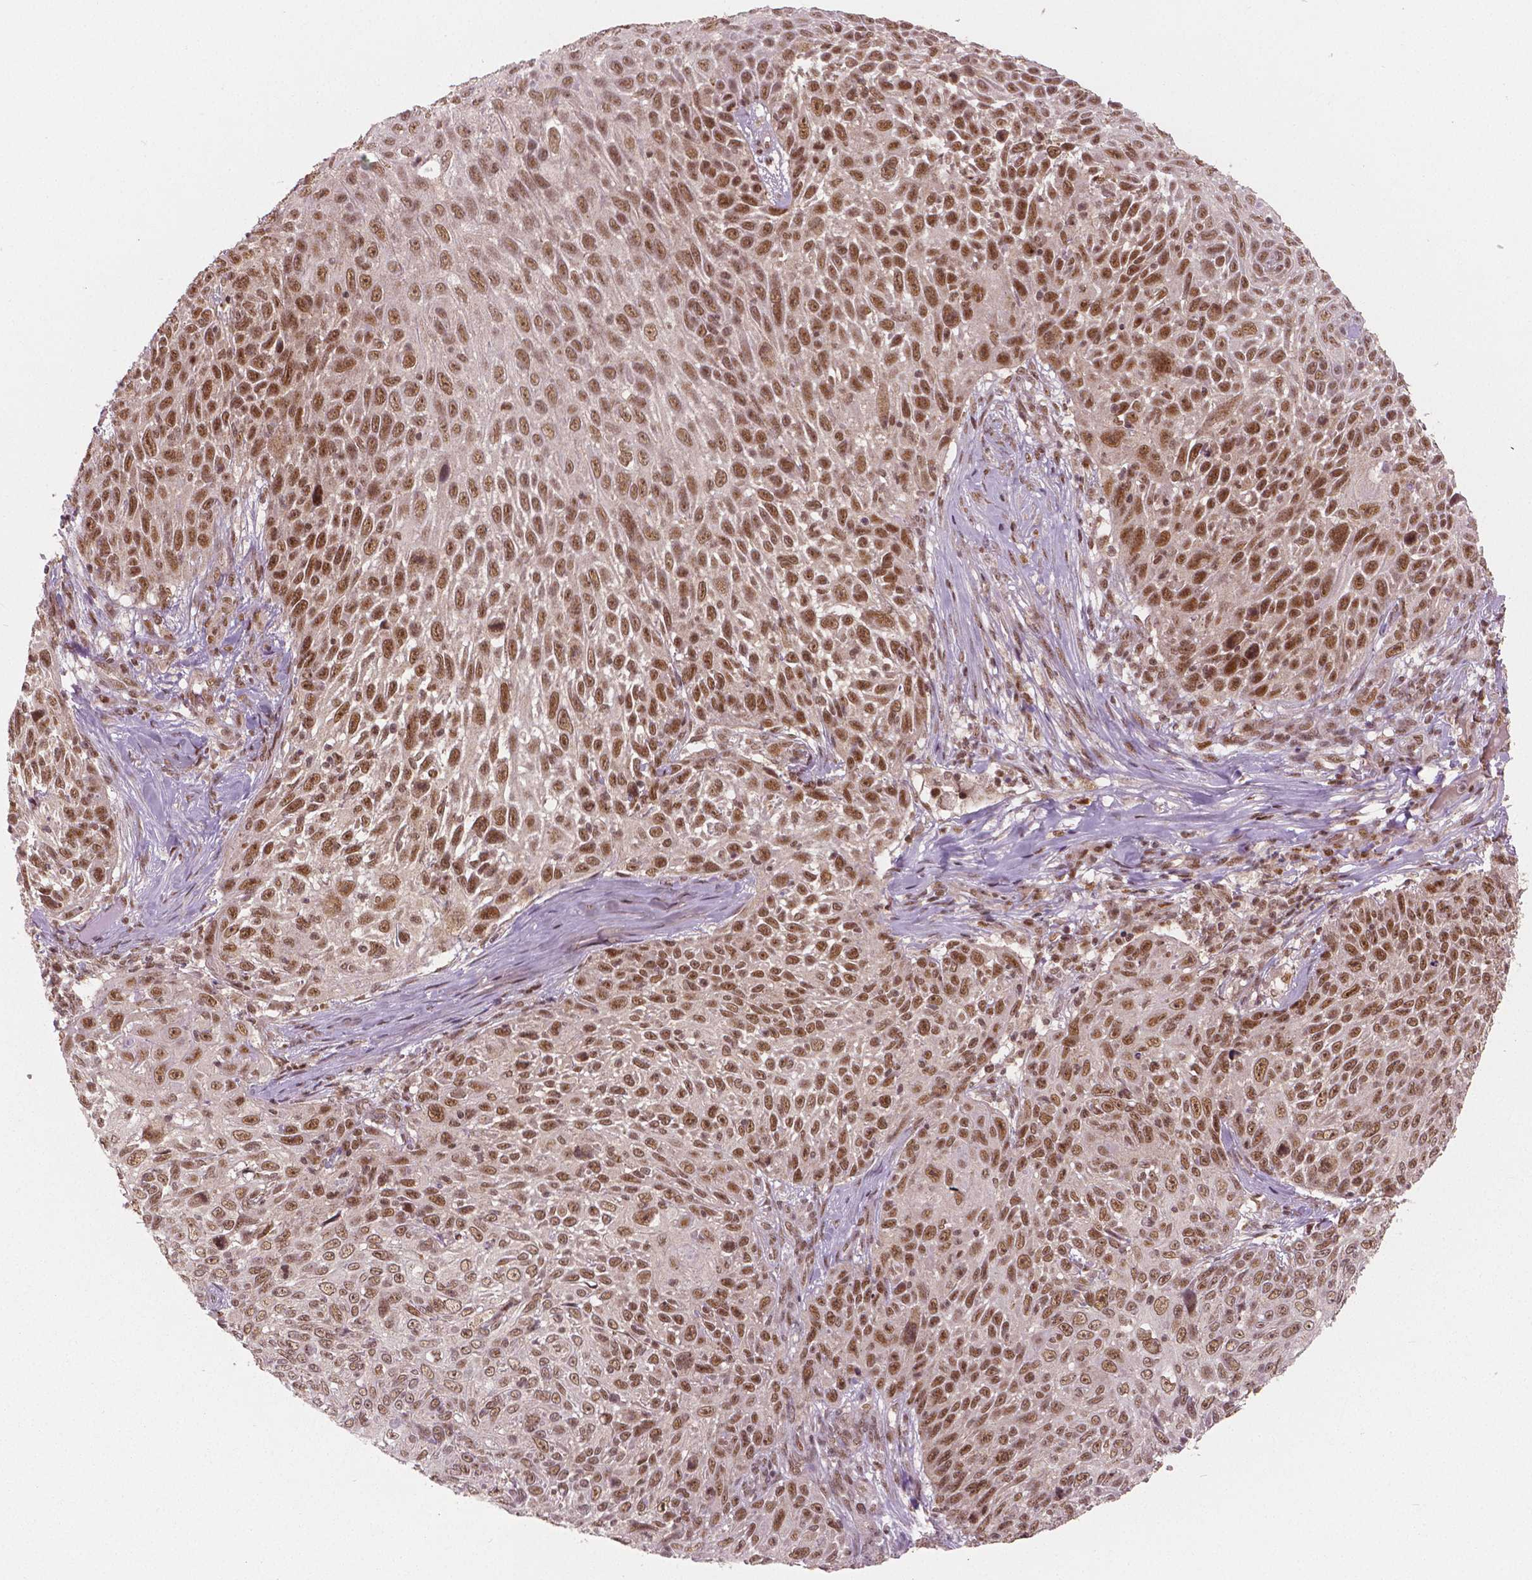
{"staining": {"intensity": "moderate", "quantity": ">75%", "location": "nuclear"}, "tissue": "skin cancer", "cell_type": "Tumor cells", "image_type": "cancer", "snomed": [{"axis": "morphology", "description": "Squamous cell carcinoma, NOS"}, {"axis": "topography", "description": "Skin"}], "caption": "This is a photomicrograph of immunohistochemistry staining of squamous cell carcinoma (skin), which shows moderate expression in the nuclear of tumor cells.", "gene": "NSD2", "patient": {"sex": "male", "age": 92}}